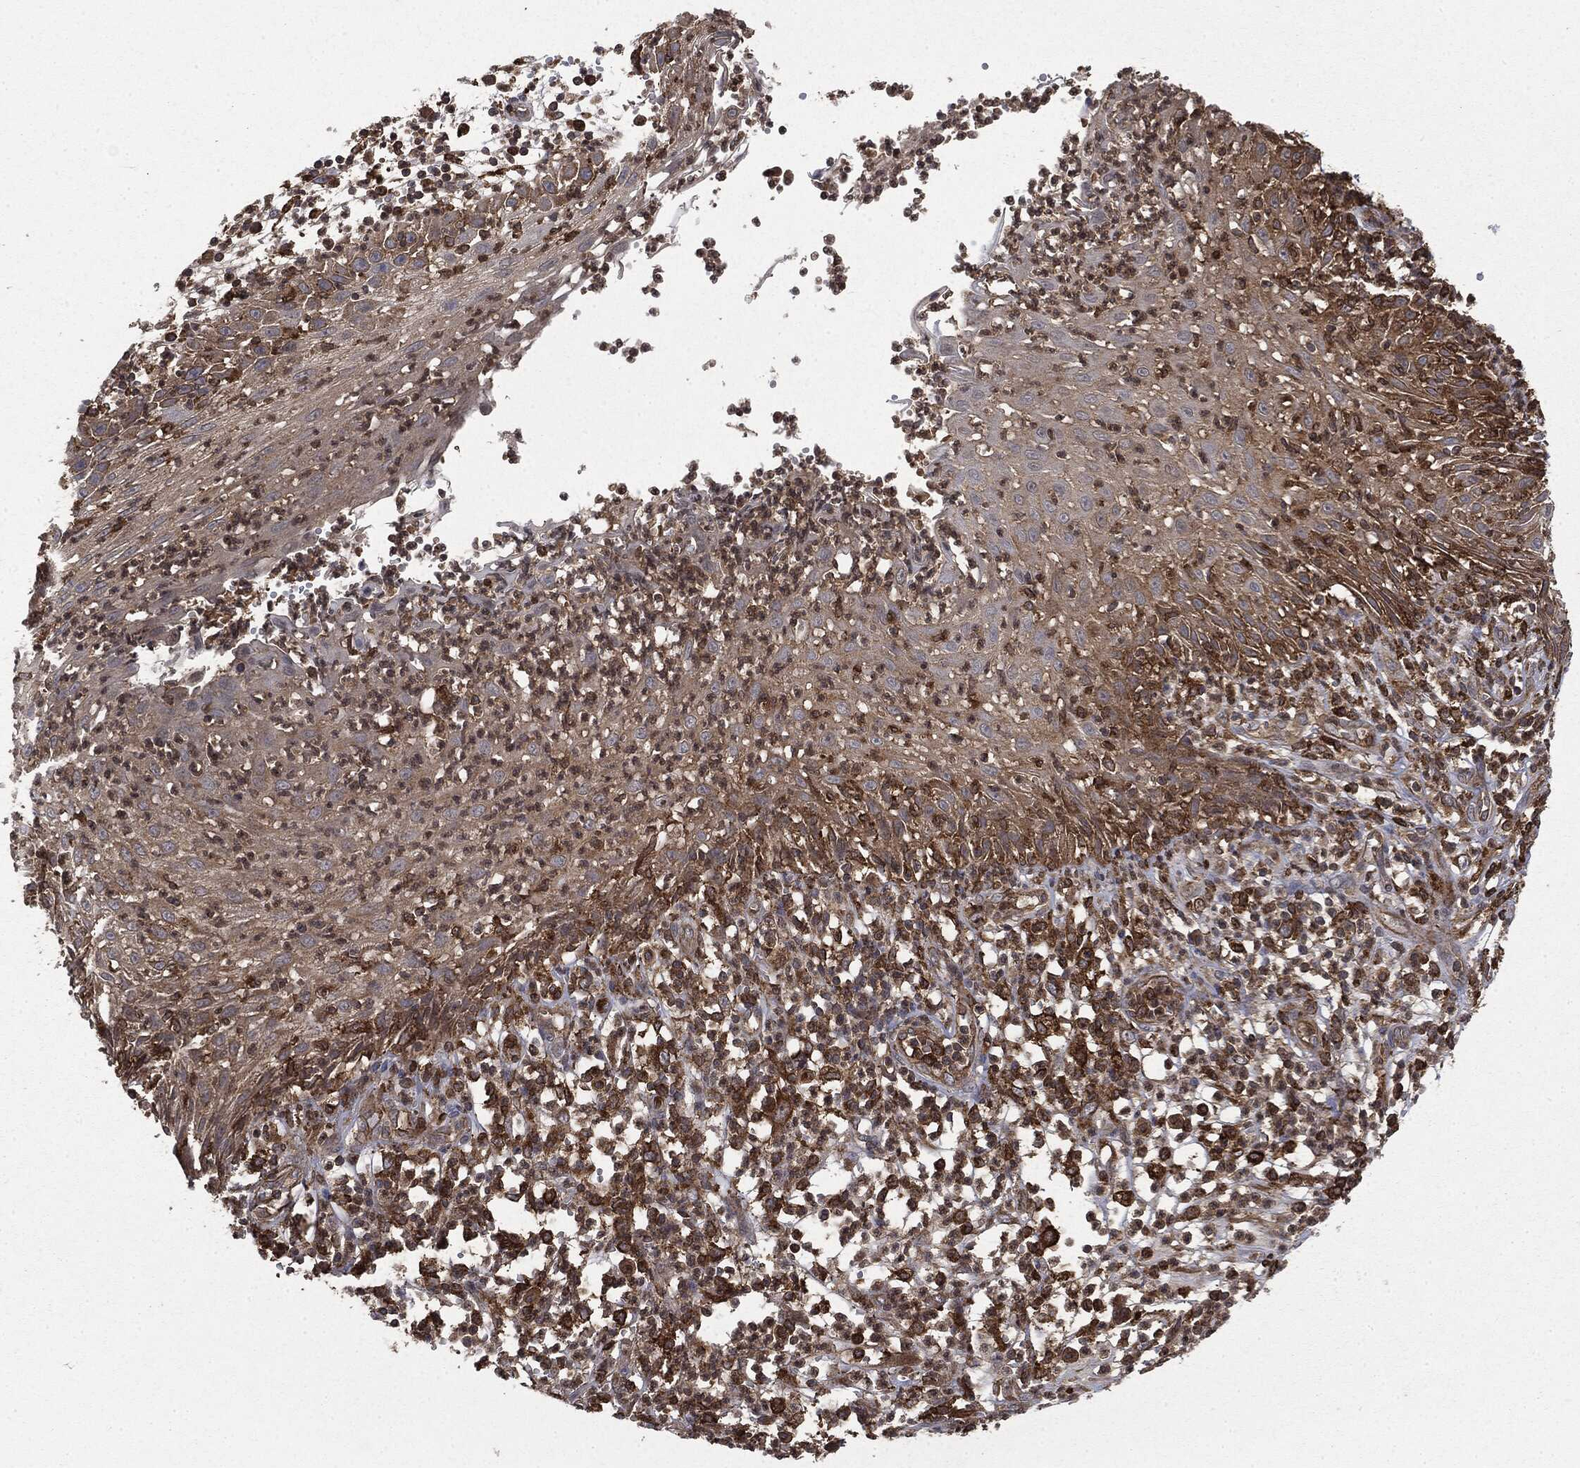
{"staining": {"intensity": "moderate", "quantity": ">75%", "location": "cytoplasmic/membranous"}, "tissue": "skin cancer", "cell_type": "Tumor cells", "image_type": "cancer", "snomed": [{"axis": "morphology", "description": "Normal tissue, NOS"}, {"axis": "morphology", "description": "Squamous cell carcinoma, NOS"}, {"axis": "topography", "description": "Skin"}], "caption": "Approximately >75% of tumor cells in human skin squamous cell carcinoma display moderate cytoplasmic/membranous protein staining as visualized by brown immunohistochemical staining.", "gene": "SNX5", "patient": {"sex": "male", "age": 79}}